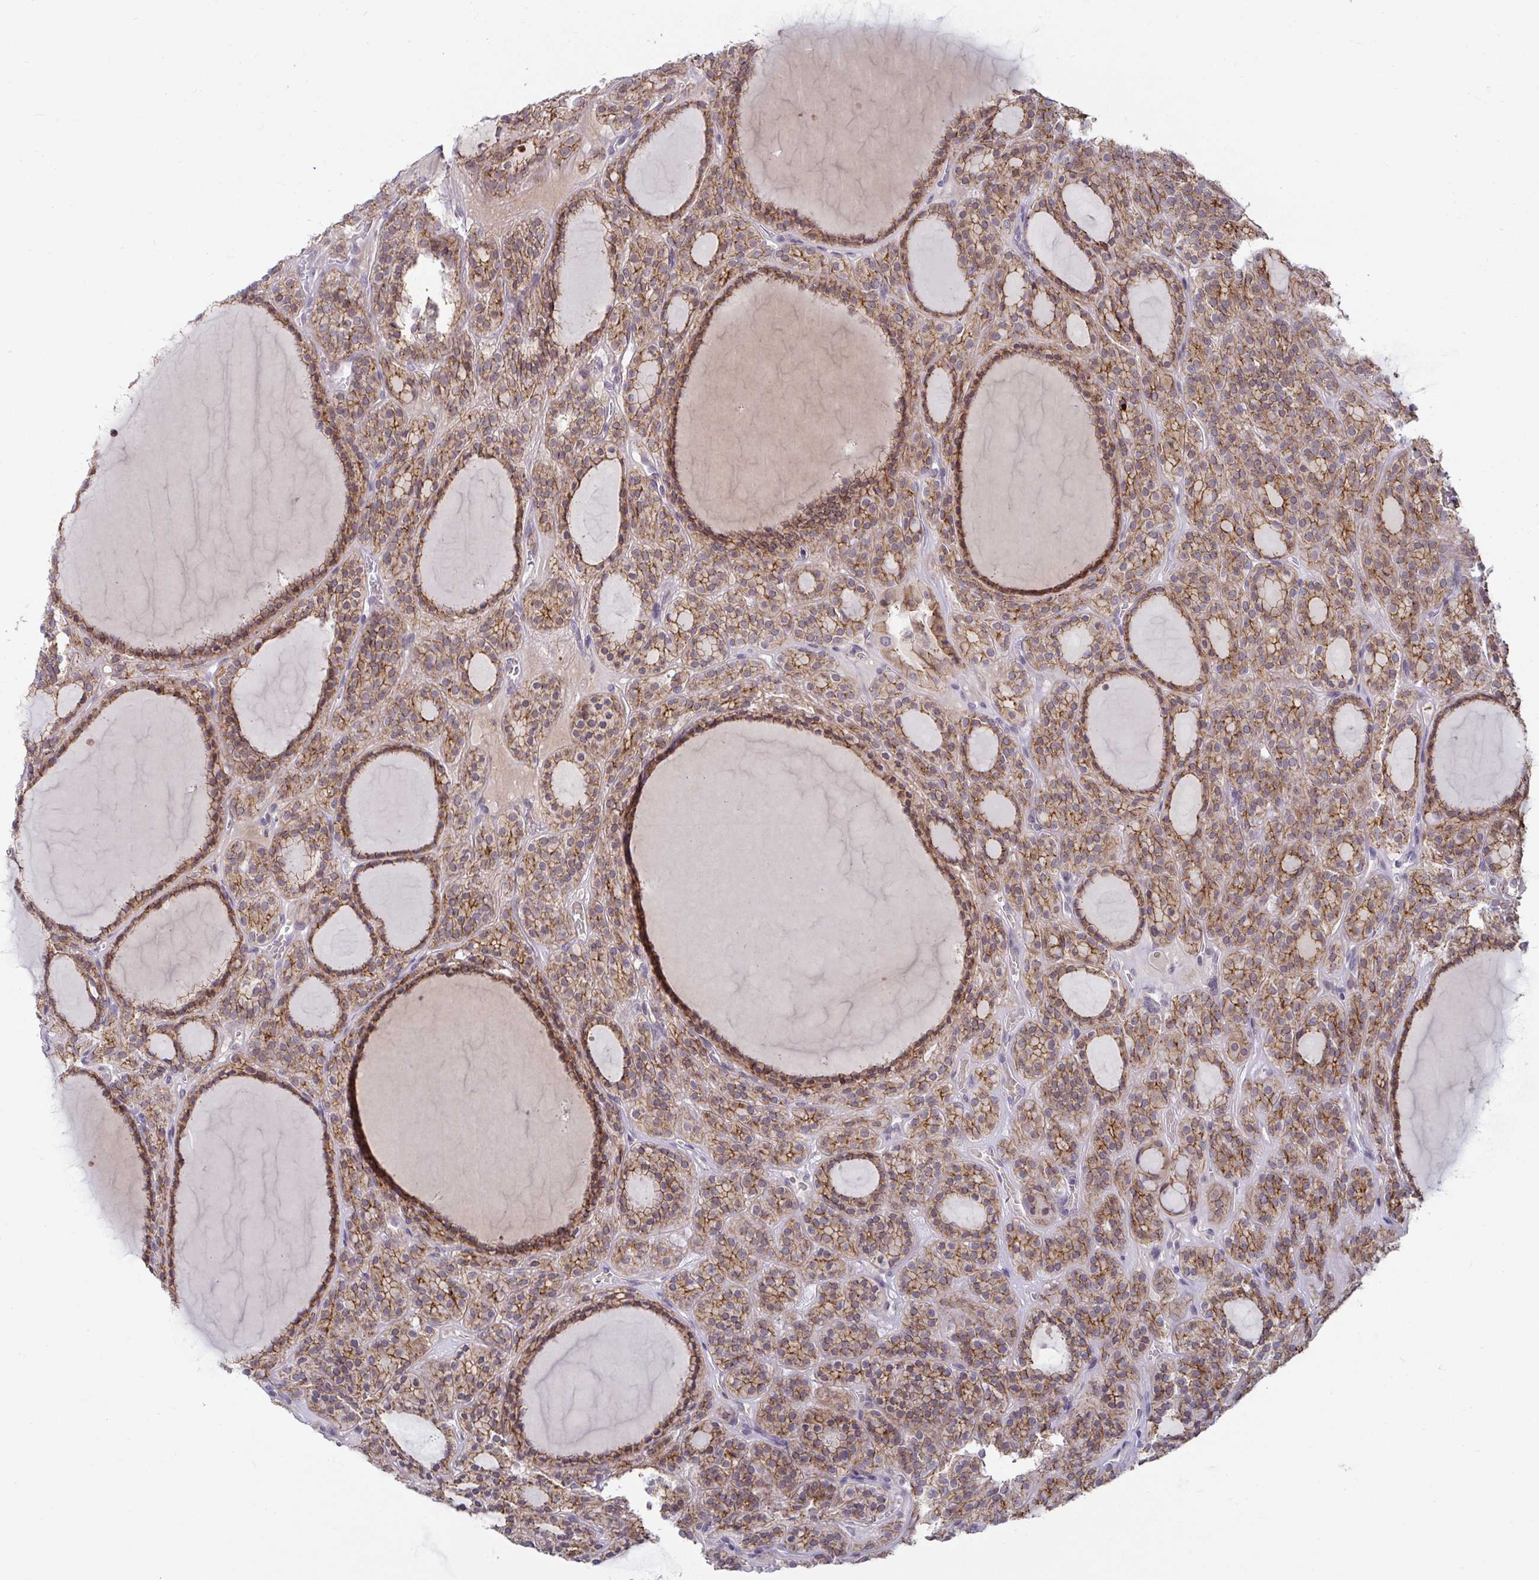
{"staining": {"intensity": "strong", "quantity": ">75%", "location": "cytoplasmic/membranous"}, "tissue": "thyroid cancer", "cell_type": "Tumor cells", "image_type": "cancer", "snomed": [{"axis": "morphology", "description": "Follicular adenoma carcinoma, NOS"}, {"axis": "topography", "description": "Thyroid gland"}], "caption": "Immunohistochemistry (IHC) histopathology image of neoplastic tissue: human follicular adenoma carcinoma (thyroid) stained using immunohistochemistry (IHC) demonstrates high levels of strong protein expression localized specifically in the cytoplasmic/membranous of tumor cells, appearing as a cytoplasmic/membranous brown color.", "gene": "GSTM1", "patient": {"sex": "female", "age": 63}}